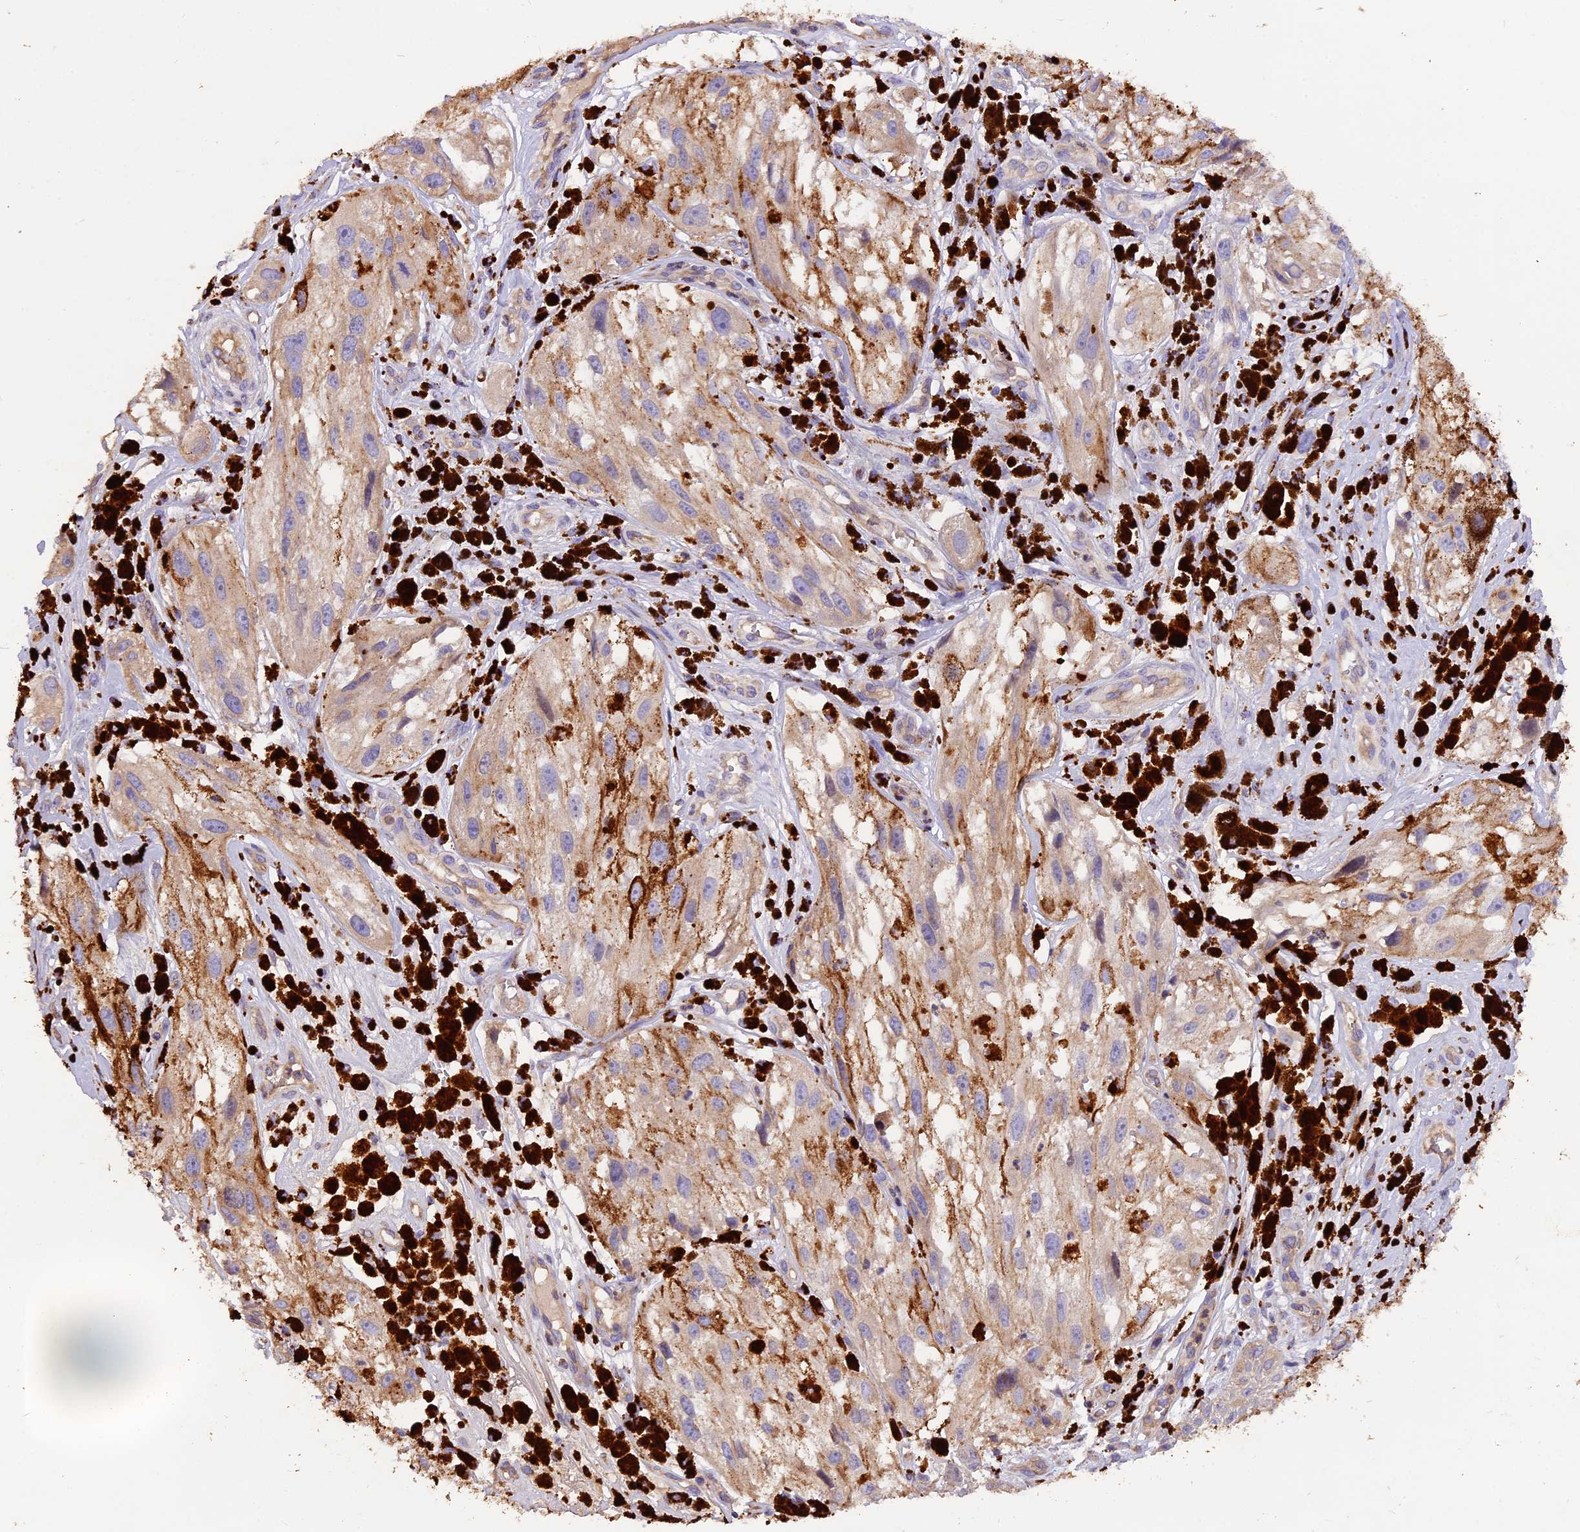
{"staining": {"intensity": "negative", "quantity": "none", "location": "none"}, "tissue": "melanoma", "cell_type": "Tumor cells", "image_type": "cancer", "snomed": [{"axis": "morphology", "description": "Malignant melanoma, NOS"}, {"axis": "topography", "description": "Skin"}], "caption": "High power microscopy image of an IHC micrograph of malignant melanoma, revealing no significant staining in tumor cells. Brightfield microscopy of immunohistochemistry stained with DAB (brown) and hematoxylin (blue), captured at high magnification.", "gene": "ERMARD", "patient": {"sex": "male", "age": 88}}